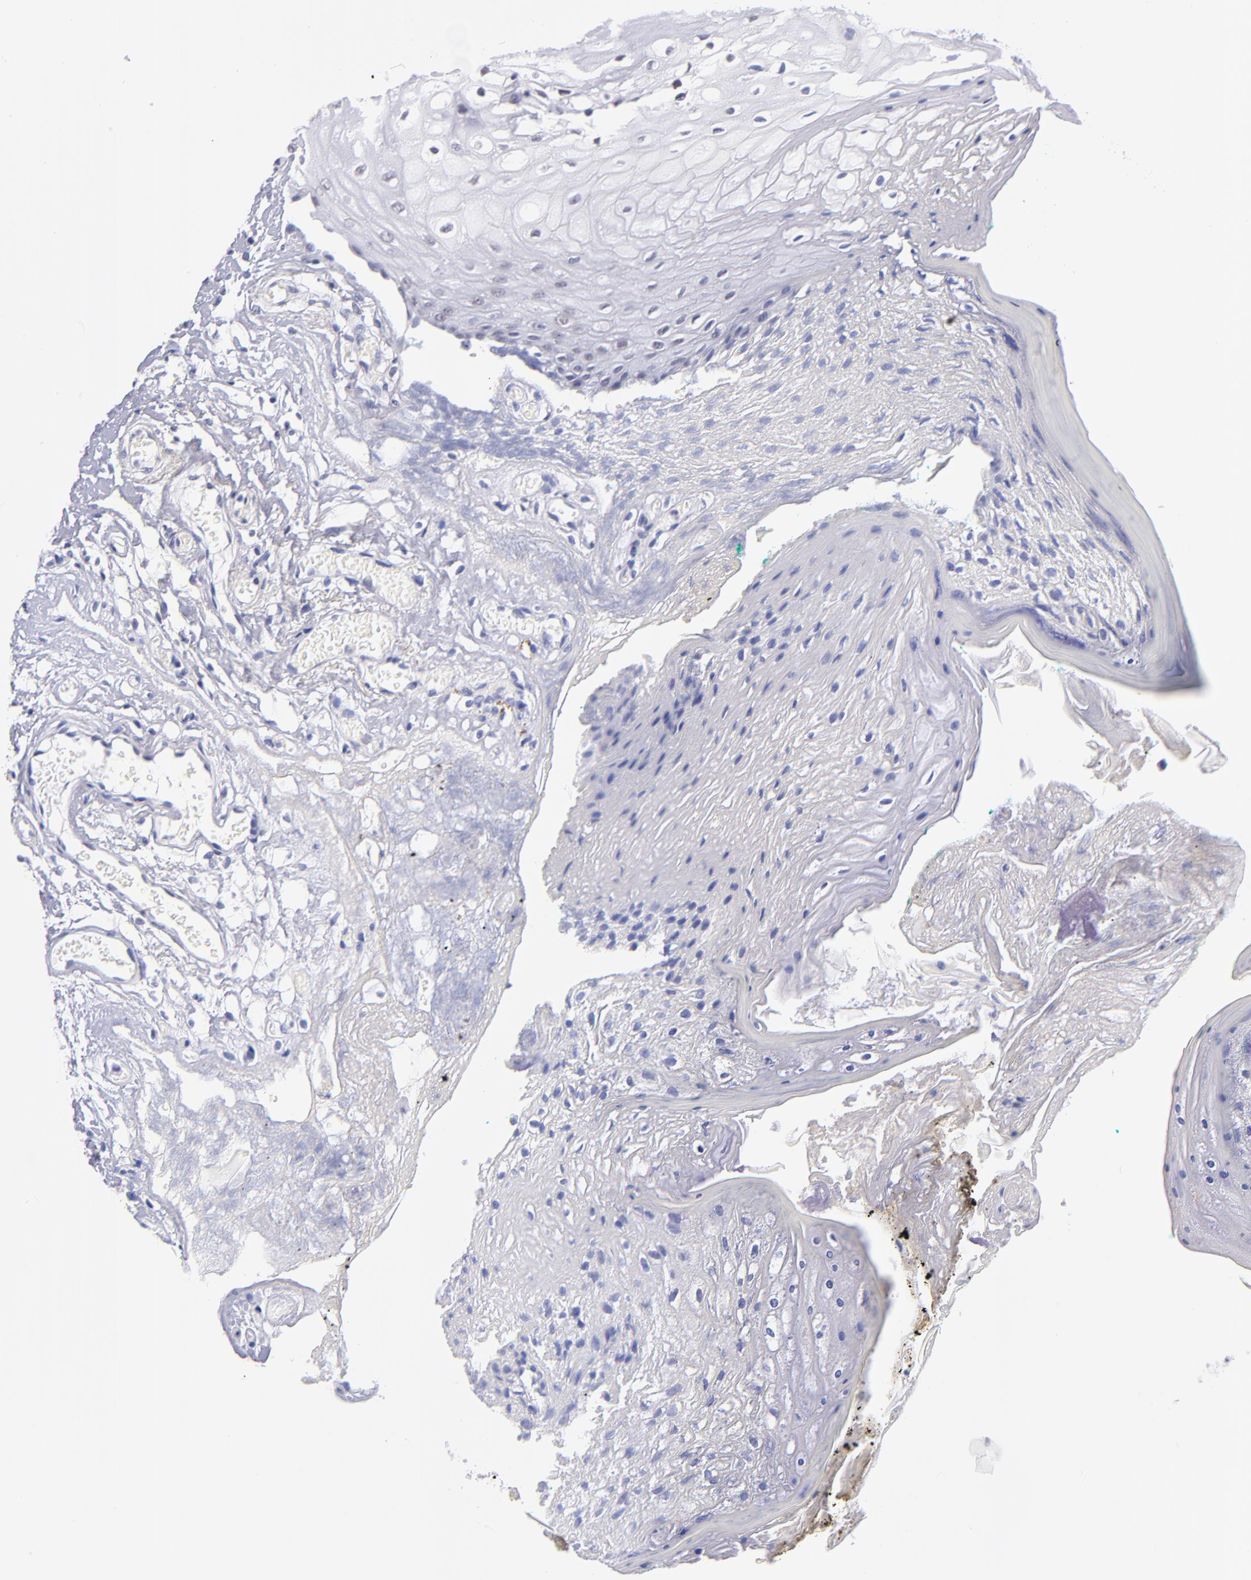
{"staining": {"intensity": "negative", "quantity": "none", "location": "none"}, "tissue": "oral mucosa", "cell_type": "Squamous epithelial cells", "image_type": "normal", "snomed": [{"axis": "morphology", "description": "Normal tissue, NOS"}, {"axis": "morphology", "description": "Squamous cell carcinoma, NOS"}, {"axis": "topography", "description": "Skeletal muscle"}, {"axis": "topography", "description": "Oral tissue"}, {"axis": "topography", "description": "Head-Neck"}], "caption": "Immunohistochemical staining of normal human oral mucosa exhibits no significant staining in squamous epithelial cells. (Brightfield microscopy of DAB (3,3'-diaminobenzidine) IHC at high magnification).", "gene": "SNRPB", "patient": {"sex": "female", "age": 84}}